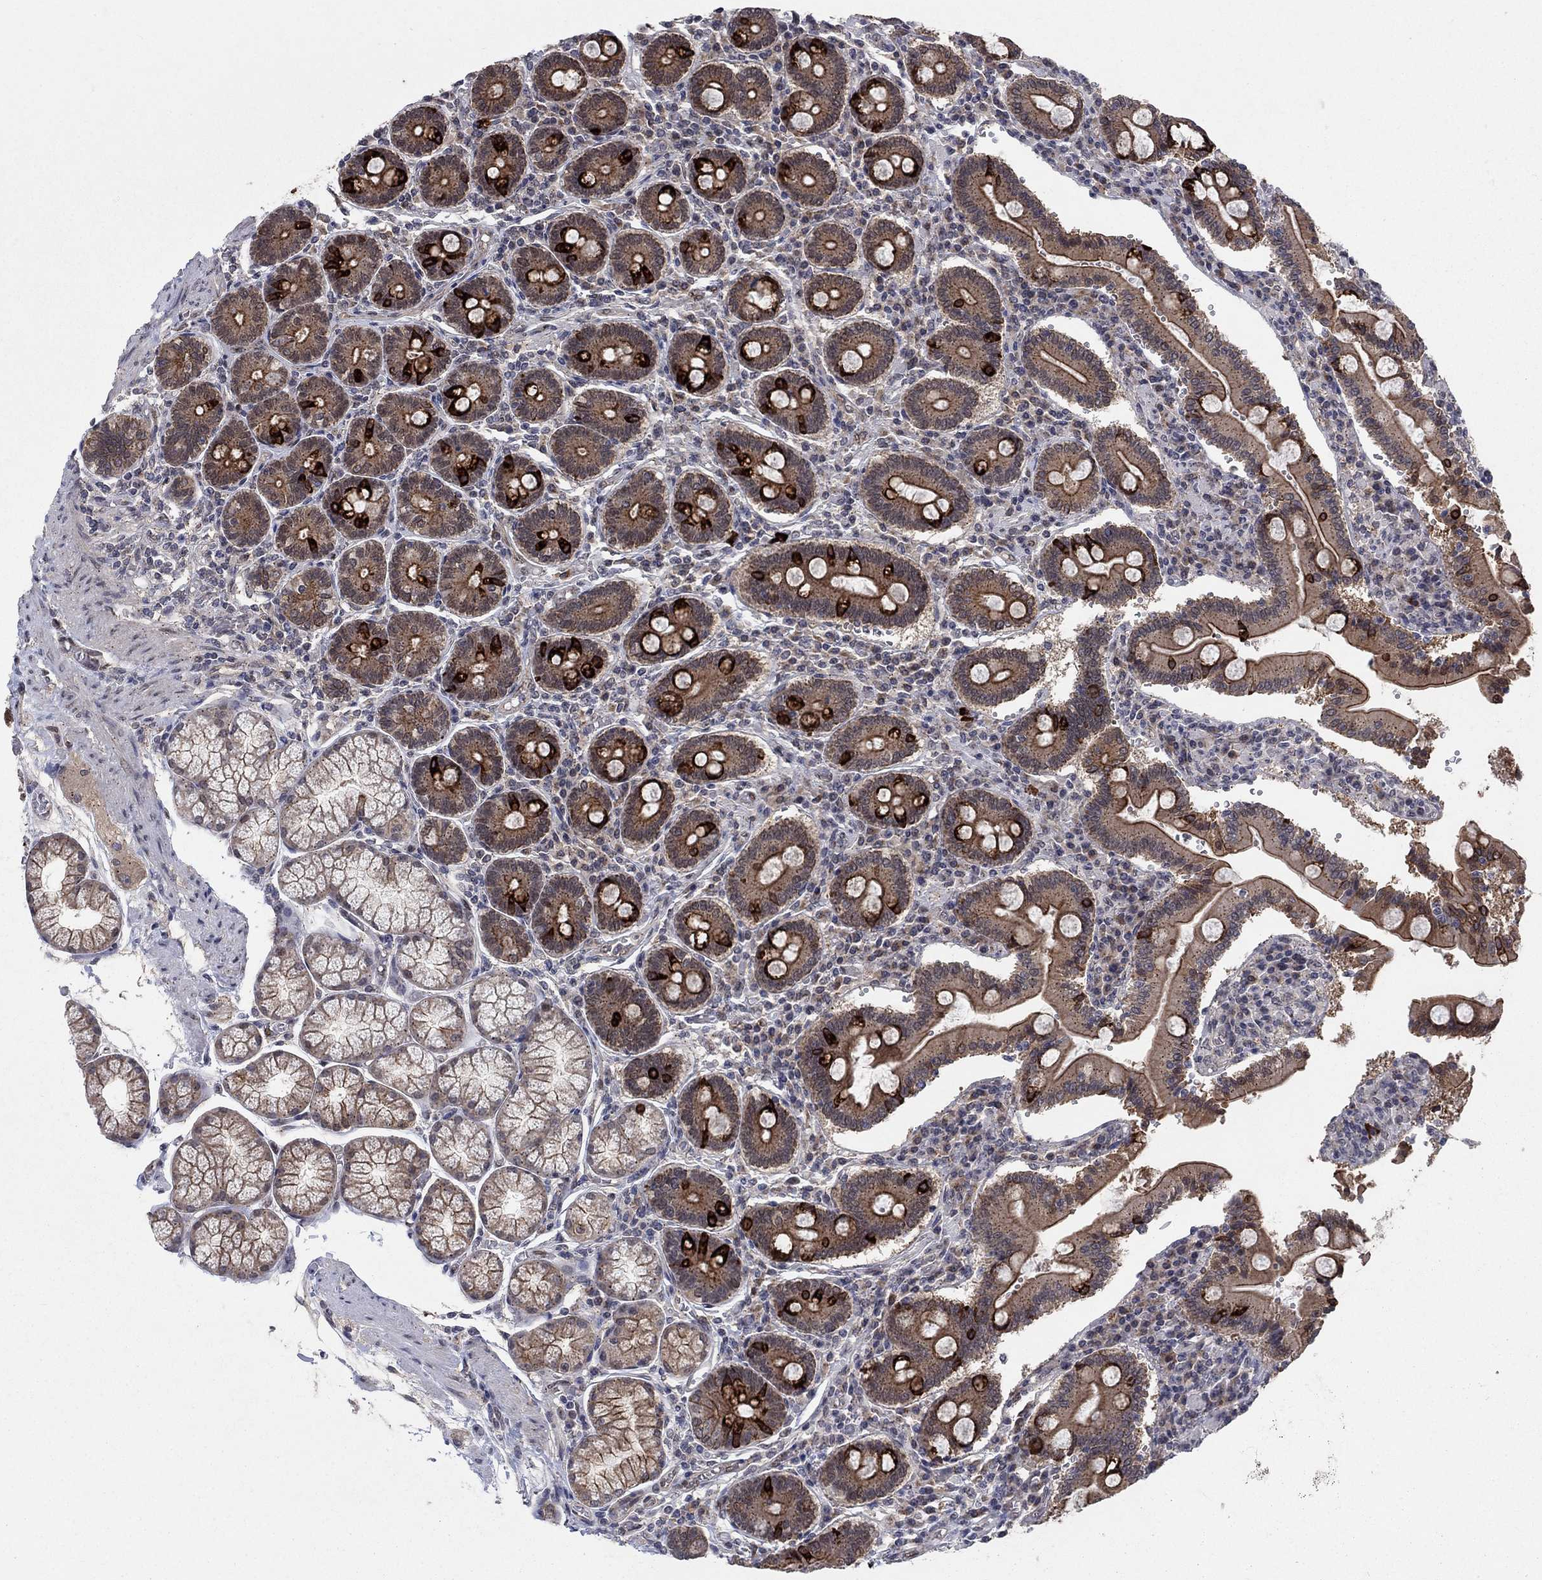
{"staining": {"intensity": "strong", "quantity": "25%-75%", "location": "cytoplasmic/membranous"}, "tissue": "duodenum", "cell_type": "Glandular cells", "image_type": "normal", "snomed": [{"axis": "morphology", "description": "Normal tissue, NOS"}, {"axis": "topography", "description": "Duodenum"}], "caption": "IHC micrograph of benign duodenum: human duodenum stained using IHC shows high levels of strong protein expression localized specifically in the cytoplasmic/membranous of glandular cells, appearing as a cytoplasmic/membranous brown color.", "gene": "SH3RF1", "patient": {"sex": "female", "age": 62}}